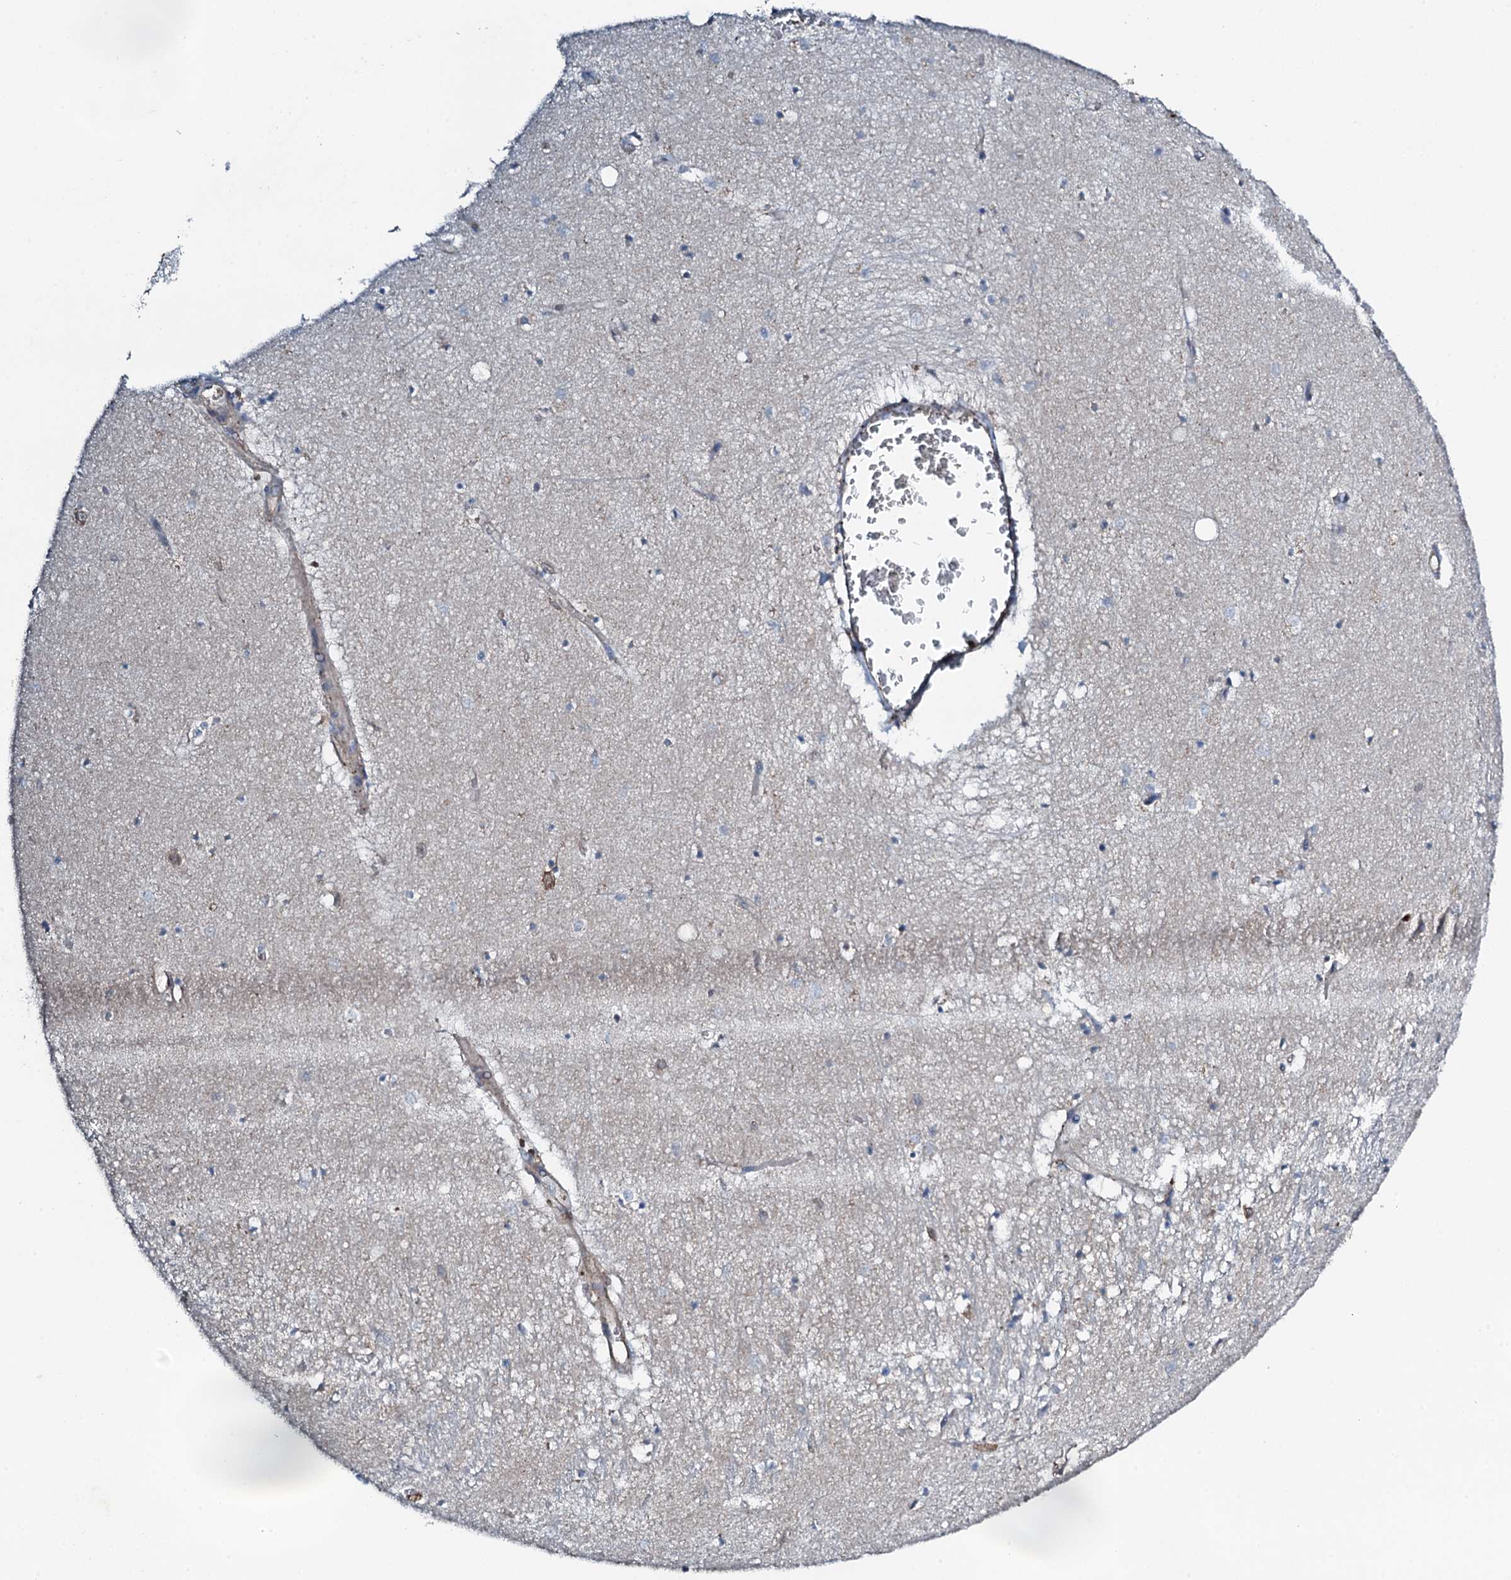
{"staining": {"intensity": "weak", "quantity": "<25%", "location": "cytoplasmic/membranous"}, "tissue": "hippocampus", "cell_type": "Glial cells", "image_type": "normal", "snomed": [{"axis": "morphology", "description": "Normal tissue, NOS"}, {"axis": "topography", "description": "Hippocampus"}], "caption": "Micrograph shows no significant protein expression in glial cells of normal hippocampus.", "gene": "GRK2", "patient": {"sex": "female", "age": 64}}